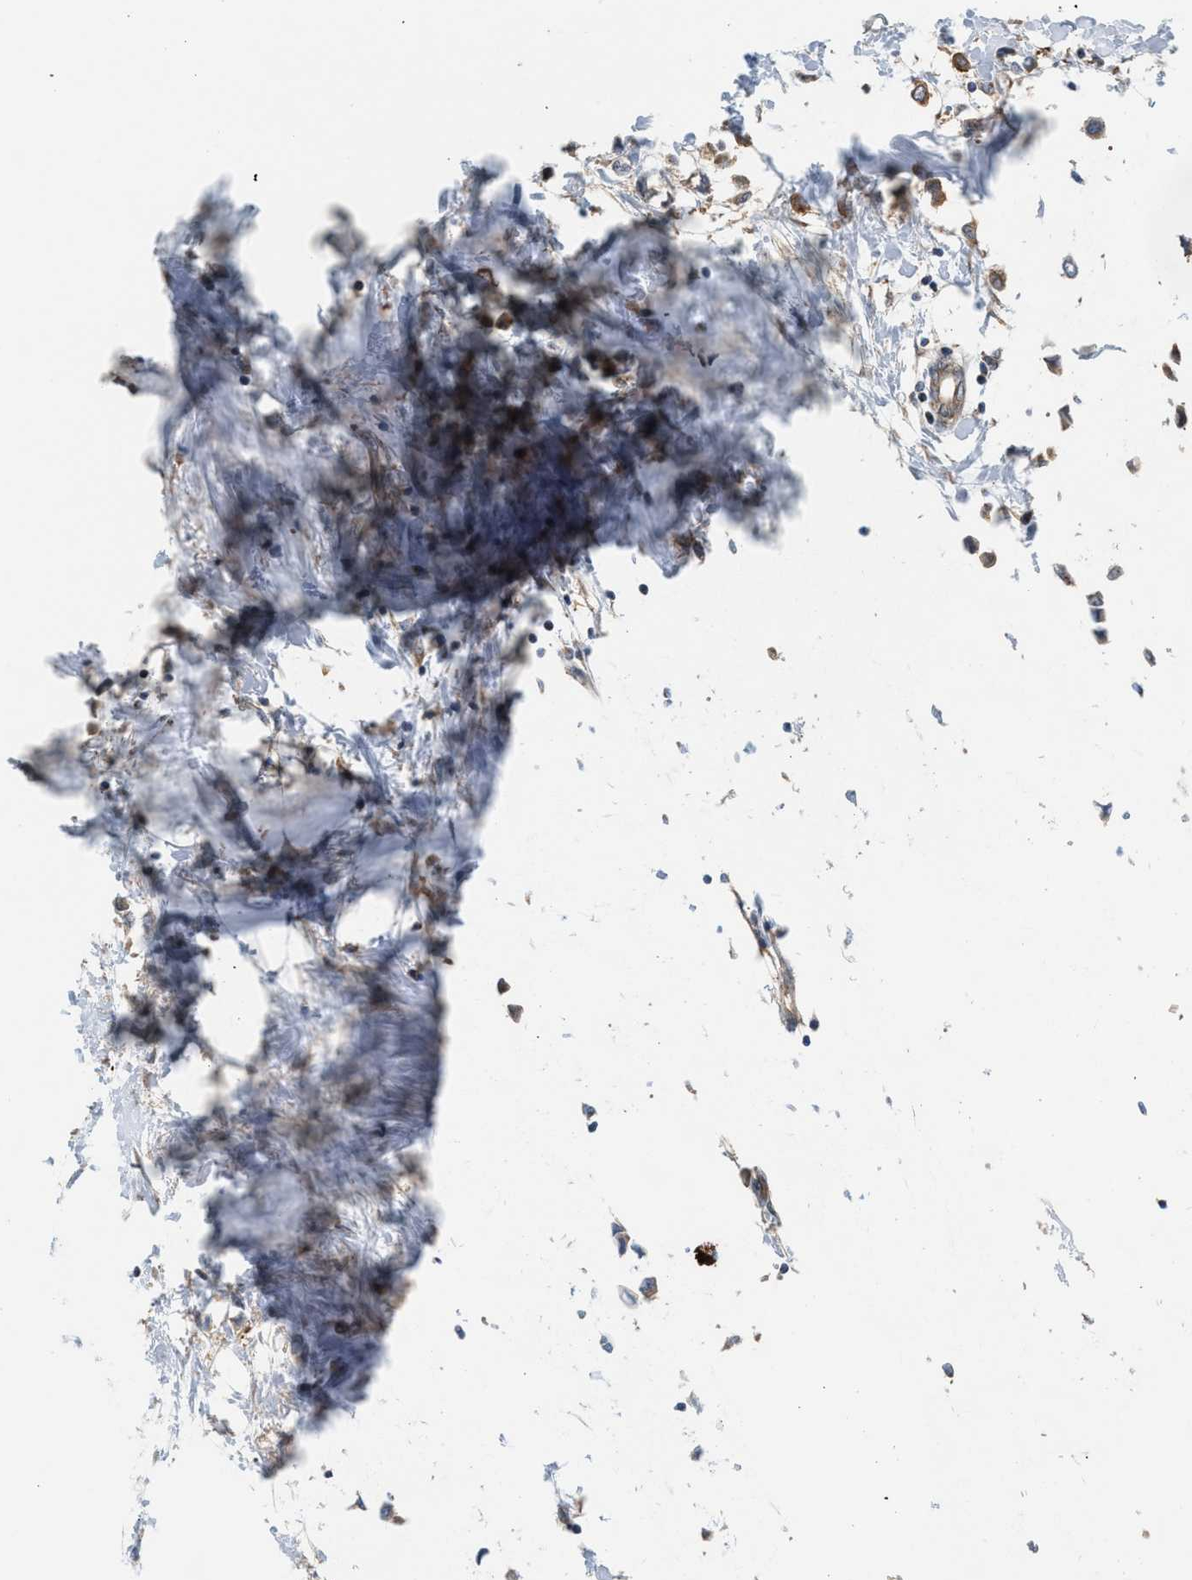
{"staining": {"intensity": "moderate", "quantity": ">75%", "location": "cytoplasmic/membranous"}, "tissue": "breast cancer", "cell_type": "Tumor cells", "image_type": "cancer", "snomed": [{"axis": "morphology", "description": "Lobular carcinoma"}, {"axis": "topography", "description": "Breast"}], "caption": "Moderate cytoplasmic/membranous protein staining is appreciated in approximately >75% of tumor cells in breast cancer (lobular carcinoma). (DAB = brown stain, brightfield microscopy at high magnification).", "gene": "PDCL", "patient": {"sex": "female", "age": 51}}